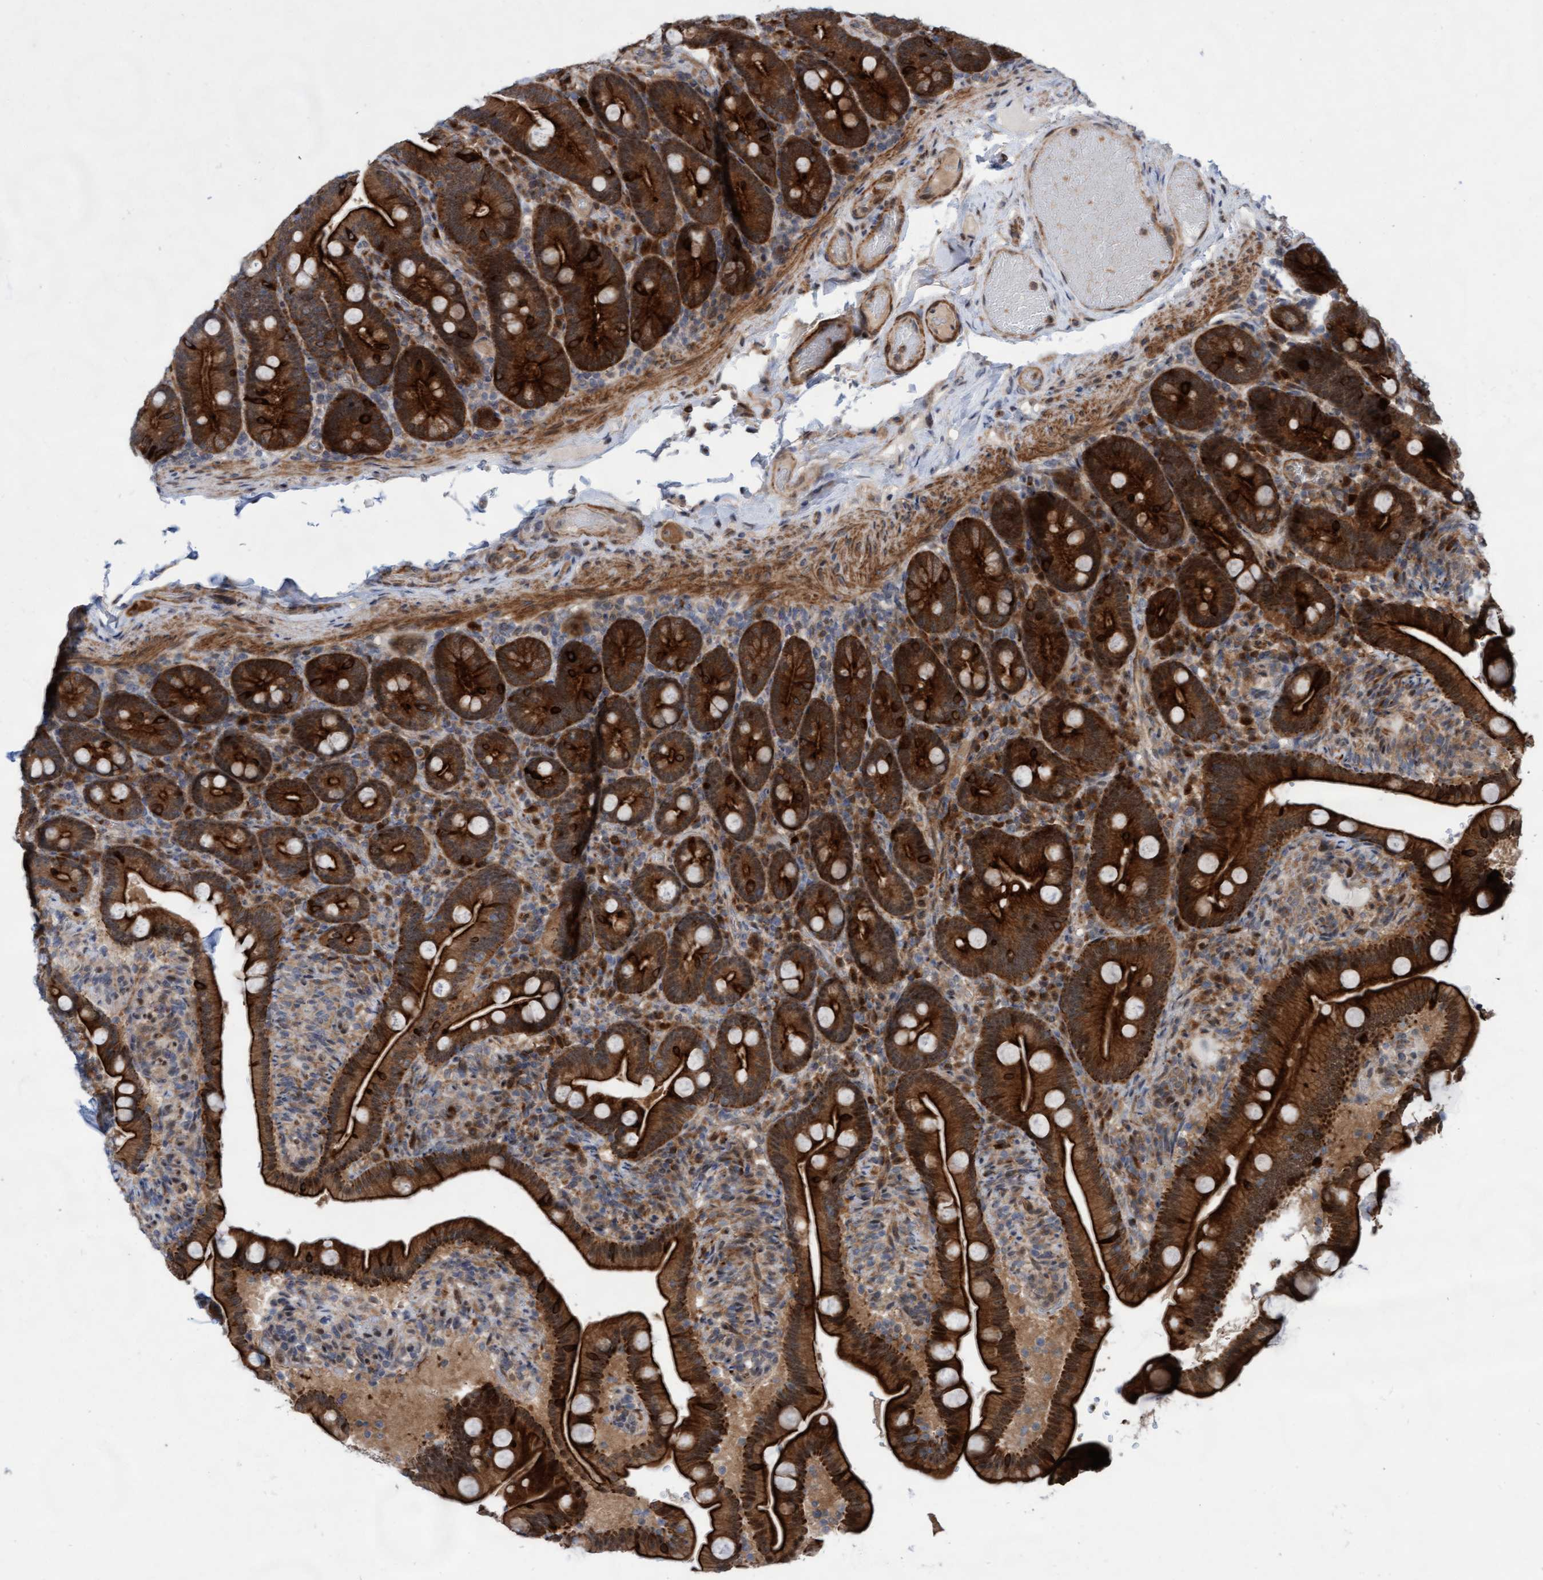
{"staining": {"intensity": "strong", "quantity": ">75%", "location": "cytoplasmic/membranous"}, "tissue": "duodenum", "cell_type": "Glandular cells", "image_type": "normal", "snomed": [{"axis": "morphology", "description": "Normal tissue, NOS"}, {"axis": "topography", "description": "Duodenum"}], "caption": "The histopathology image demonstrates immunohistochemical staining of benign duodenum. There is strong cytoplasmic/membranous positivity is identified in approximately >75% of glandular cells.", "gene": "RAP1GAP2", "patient": {"sex": "male", "age": 54}}